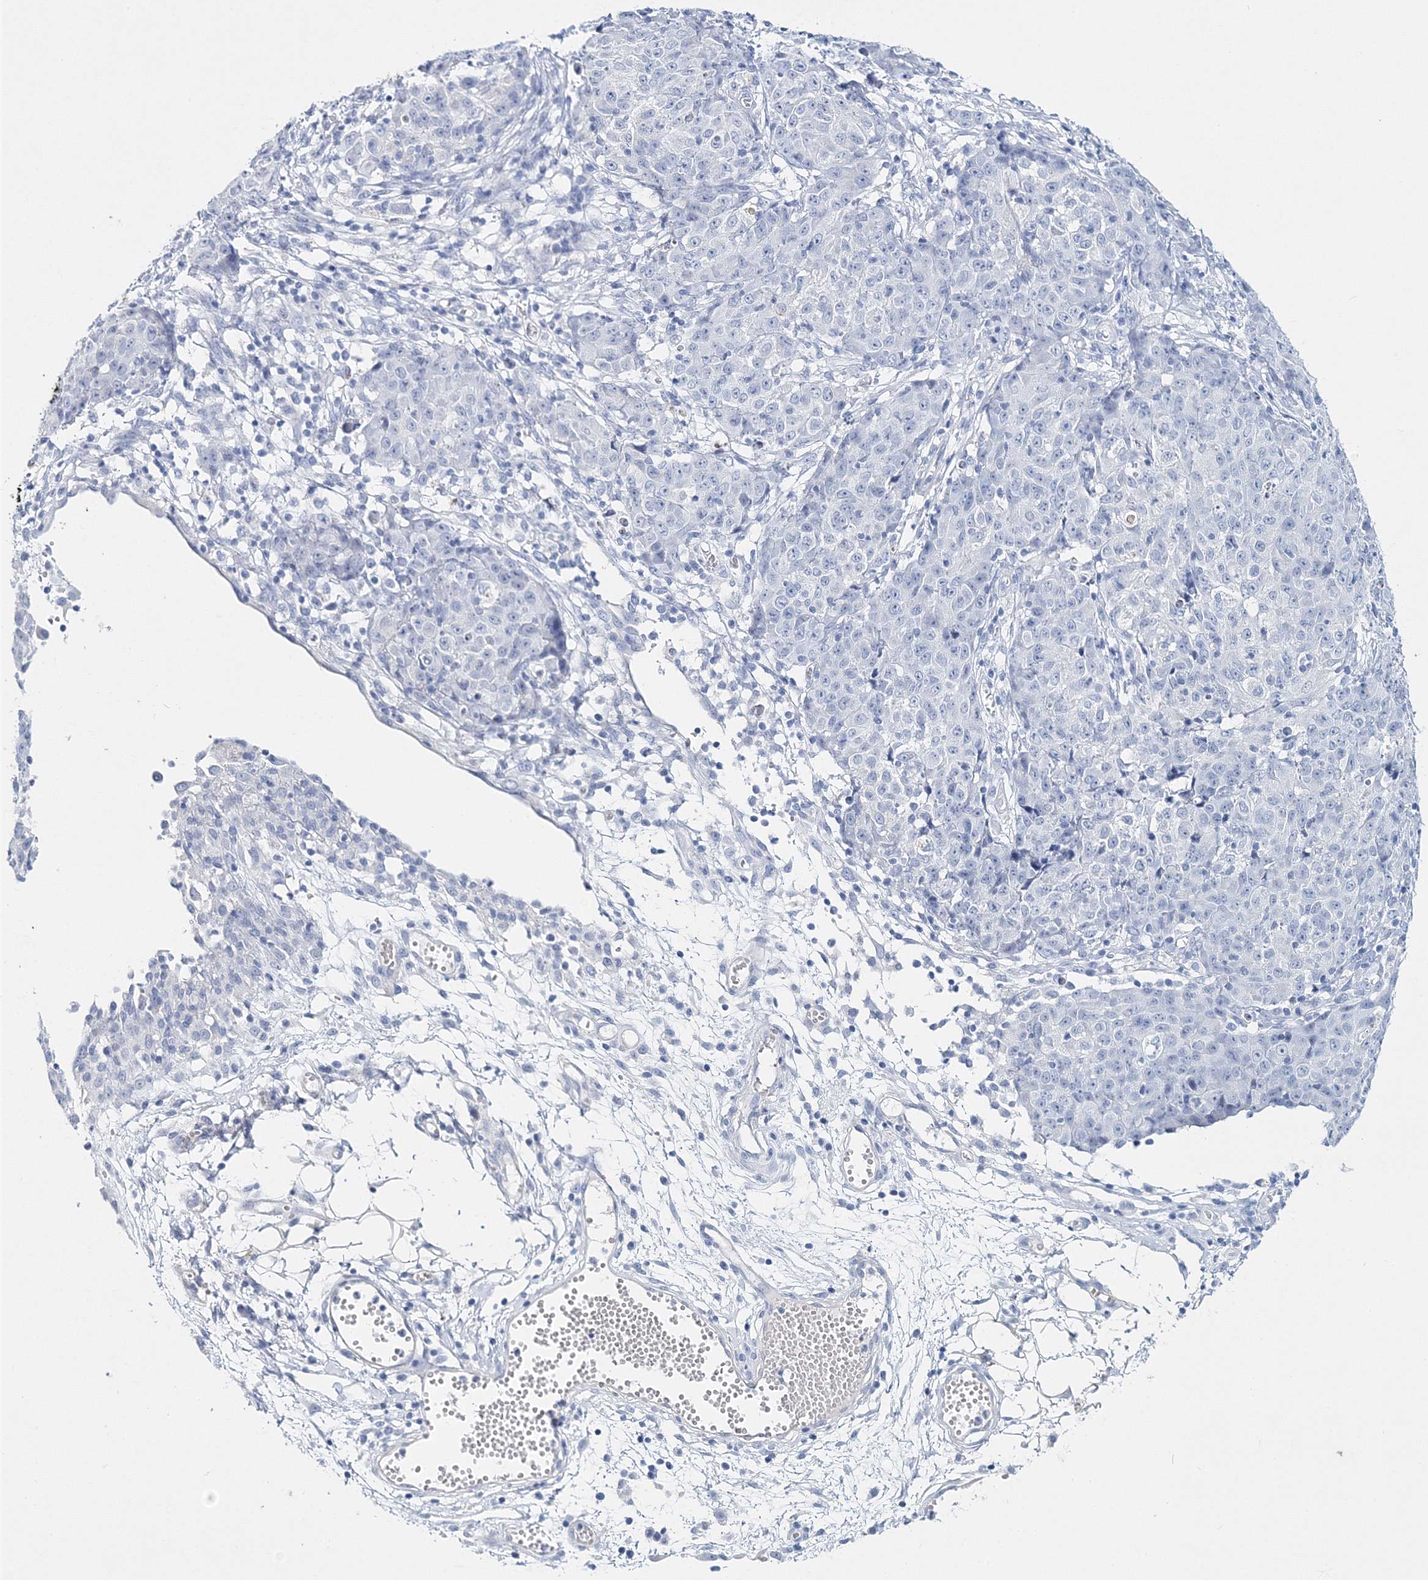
{"staining": {"intensity": "negative", "quantity": "none", "location": "none"}, "tissue": "ovarian cancer", "cell_type": "Tumor cells", "image_type": "cancer", "snomed": [{"axis": "morphology", "description": "Carcinoma, endometroid"}, {"axis": "topography", "description": "Ovary"}], "caption": "DAB (3,3'-diaminobenzidine) immunohistochemical staining of endometroid carcinoma (ovarian) exhibits no significant staining in tumor cells.", "gene": "MYOZ2", "patient": {"sex": "female", "age": 42}}